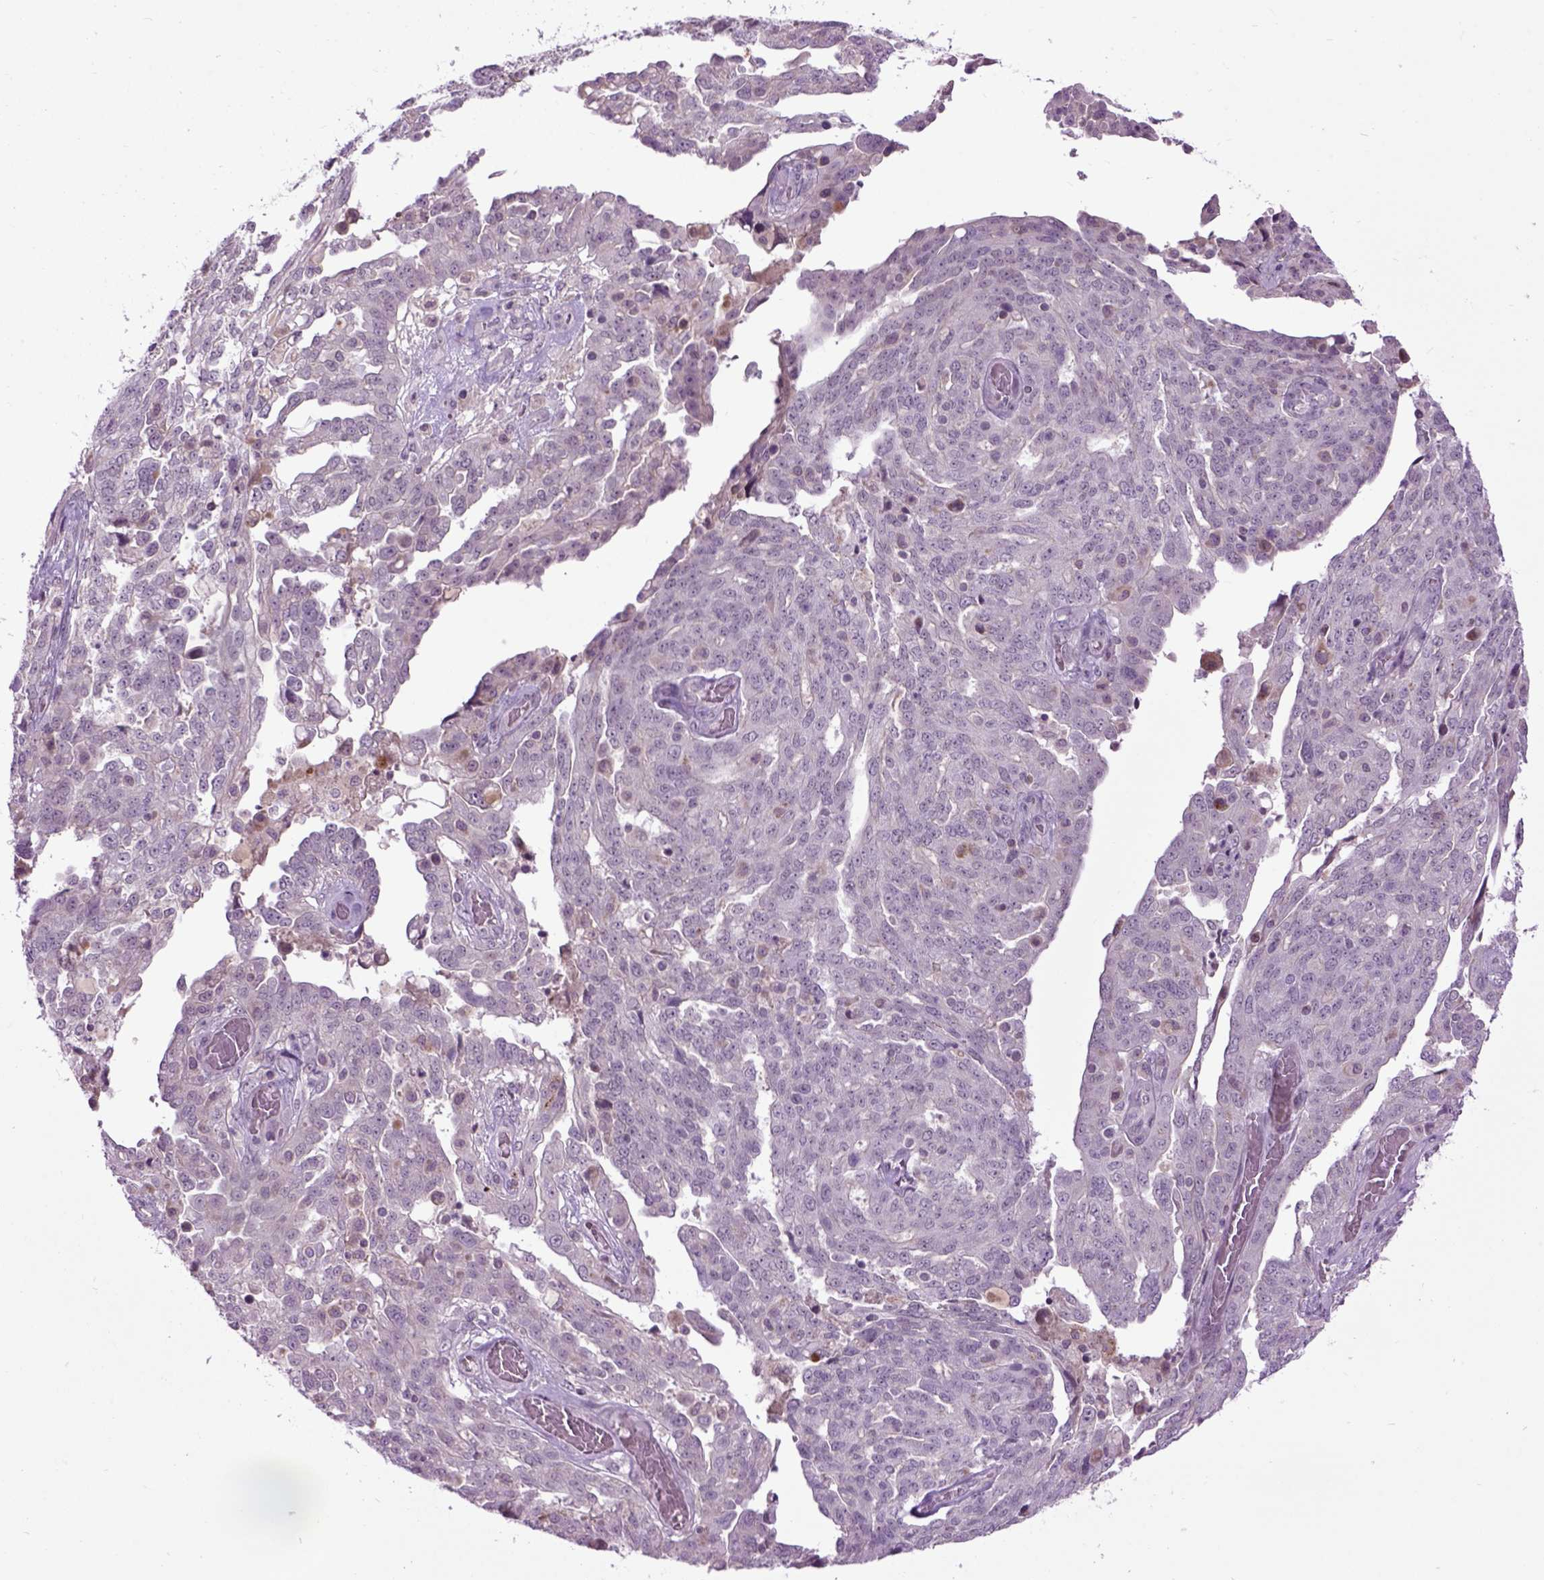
{"staining": {"intensity": "negative", "quantity": "none", "location": "none"}, "tissue": "ovarian cancer", "cell_type": "Tumor cells", "image_type": "cancer", "snomed": [{"axis": "morphology", "description": "Cystadenocarcinoma, serous, NOS"}, {"axis": "topography", "description": "Ovary"}], "caption": "This is an immunohistochemistry histopathology image of human ovarian serous cystadenocarcinoma. There is no staining in tumor cells.", "gene": "EMILIN3", "patient": {"sex": "female", "age": 67}}